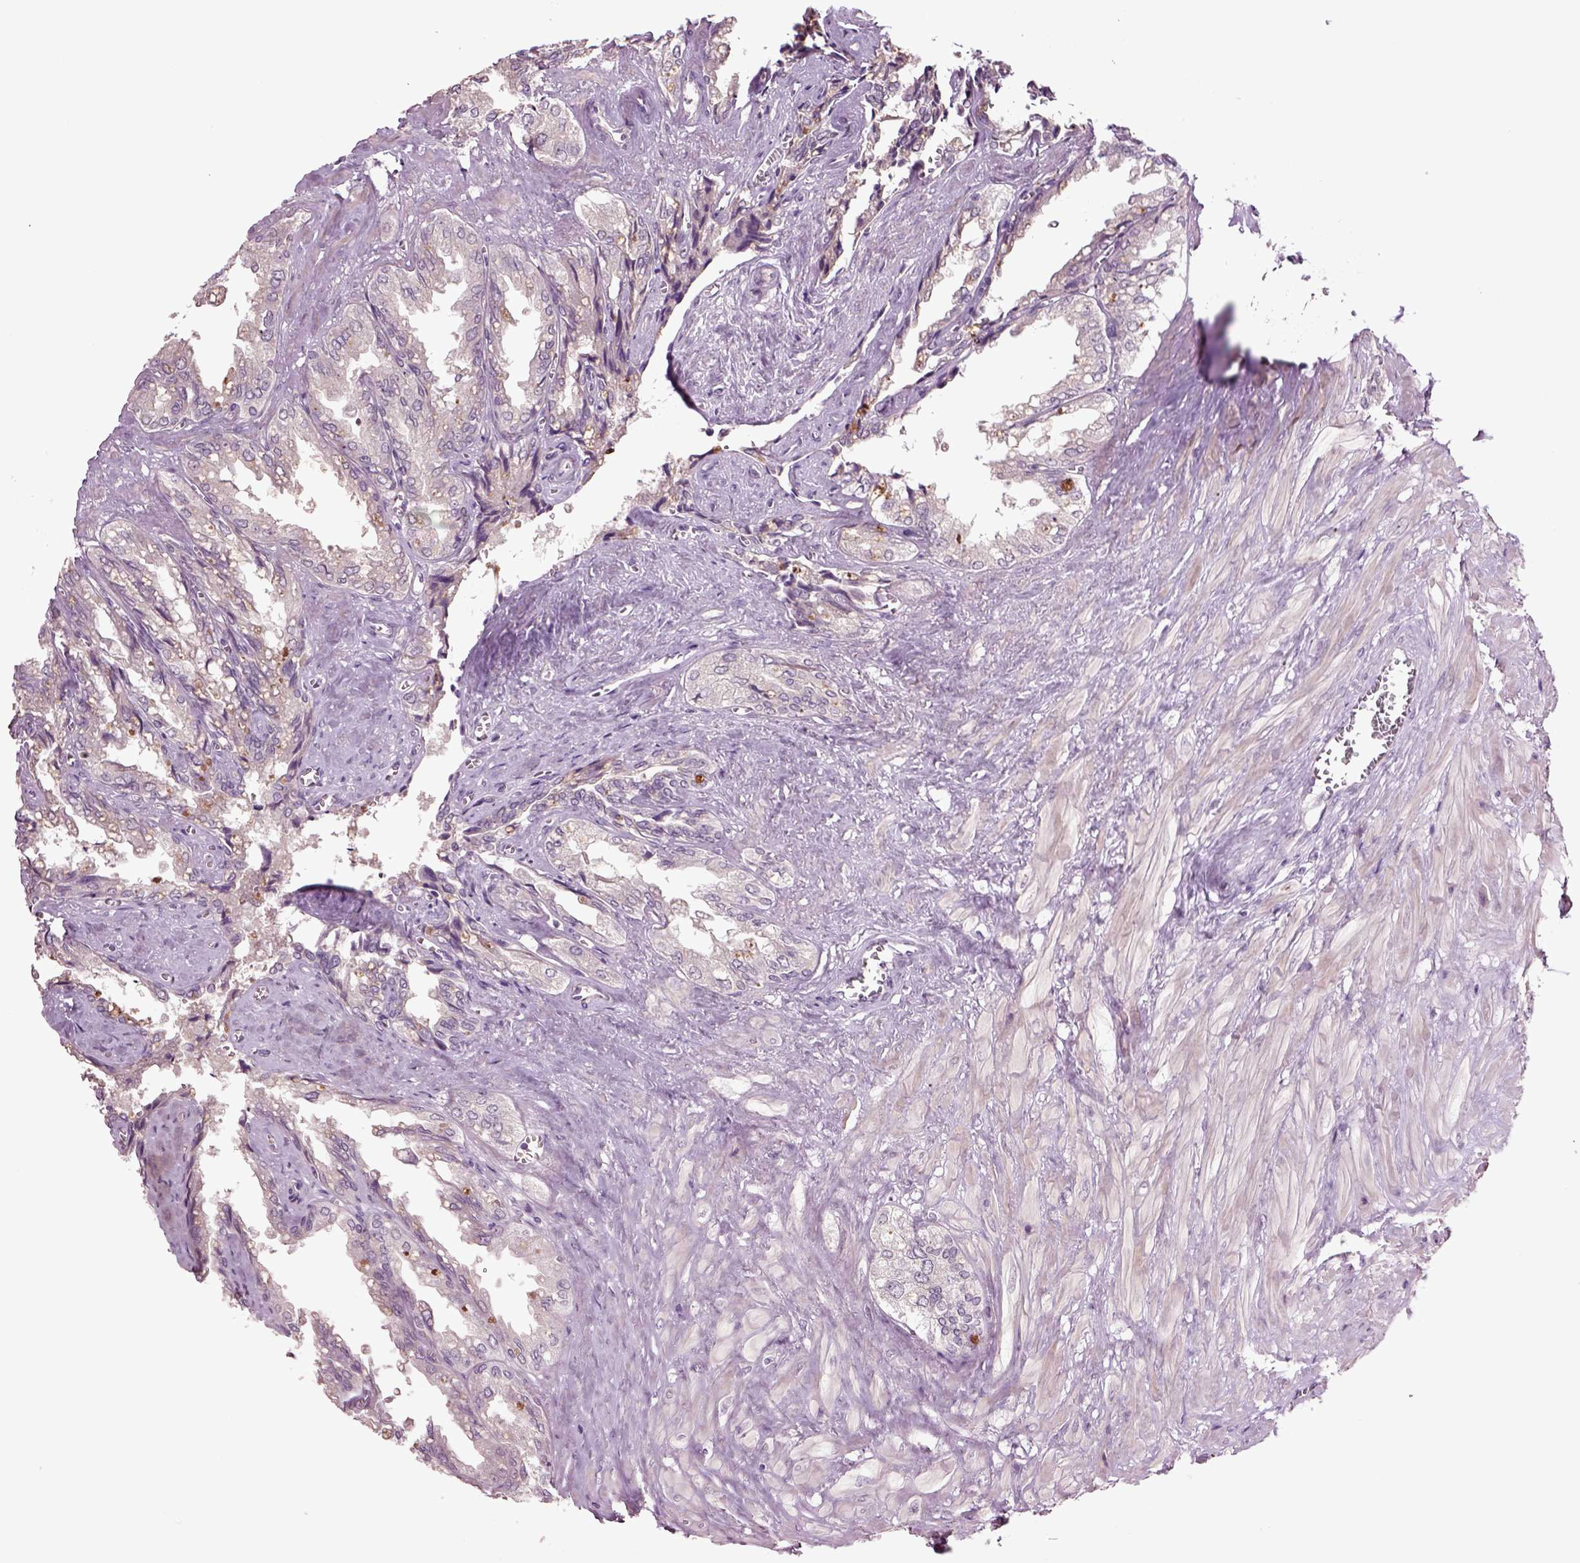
{"staining": {"intensity": "negative", "quantity": "none", "location": "none"}, "tissue": "seminal vesicle", "cell_type": "Glandular cells", "image_type": "normal", "snomed": [{"axis": "morphology", "description": "Normal tissue, NOS"}, {"axis": "topography", "description": "Seminal veicle"}], "caption": "Immunohistochemistry image of benign seminal vesicle: human seminal vesicle stained with DAB (3,3'-diaminobenzidine) displays no significant protein staining in glandular cells.", "gene": "SLC17A6", "patient": {"sex": "male", "age": 67}}